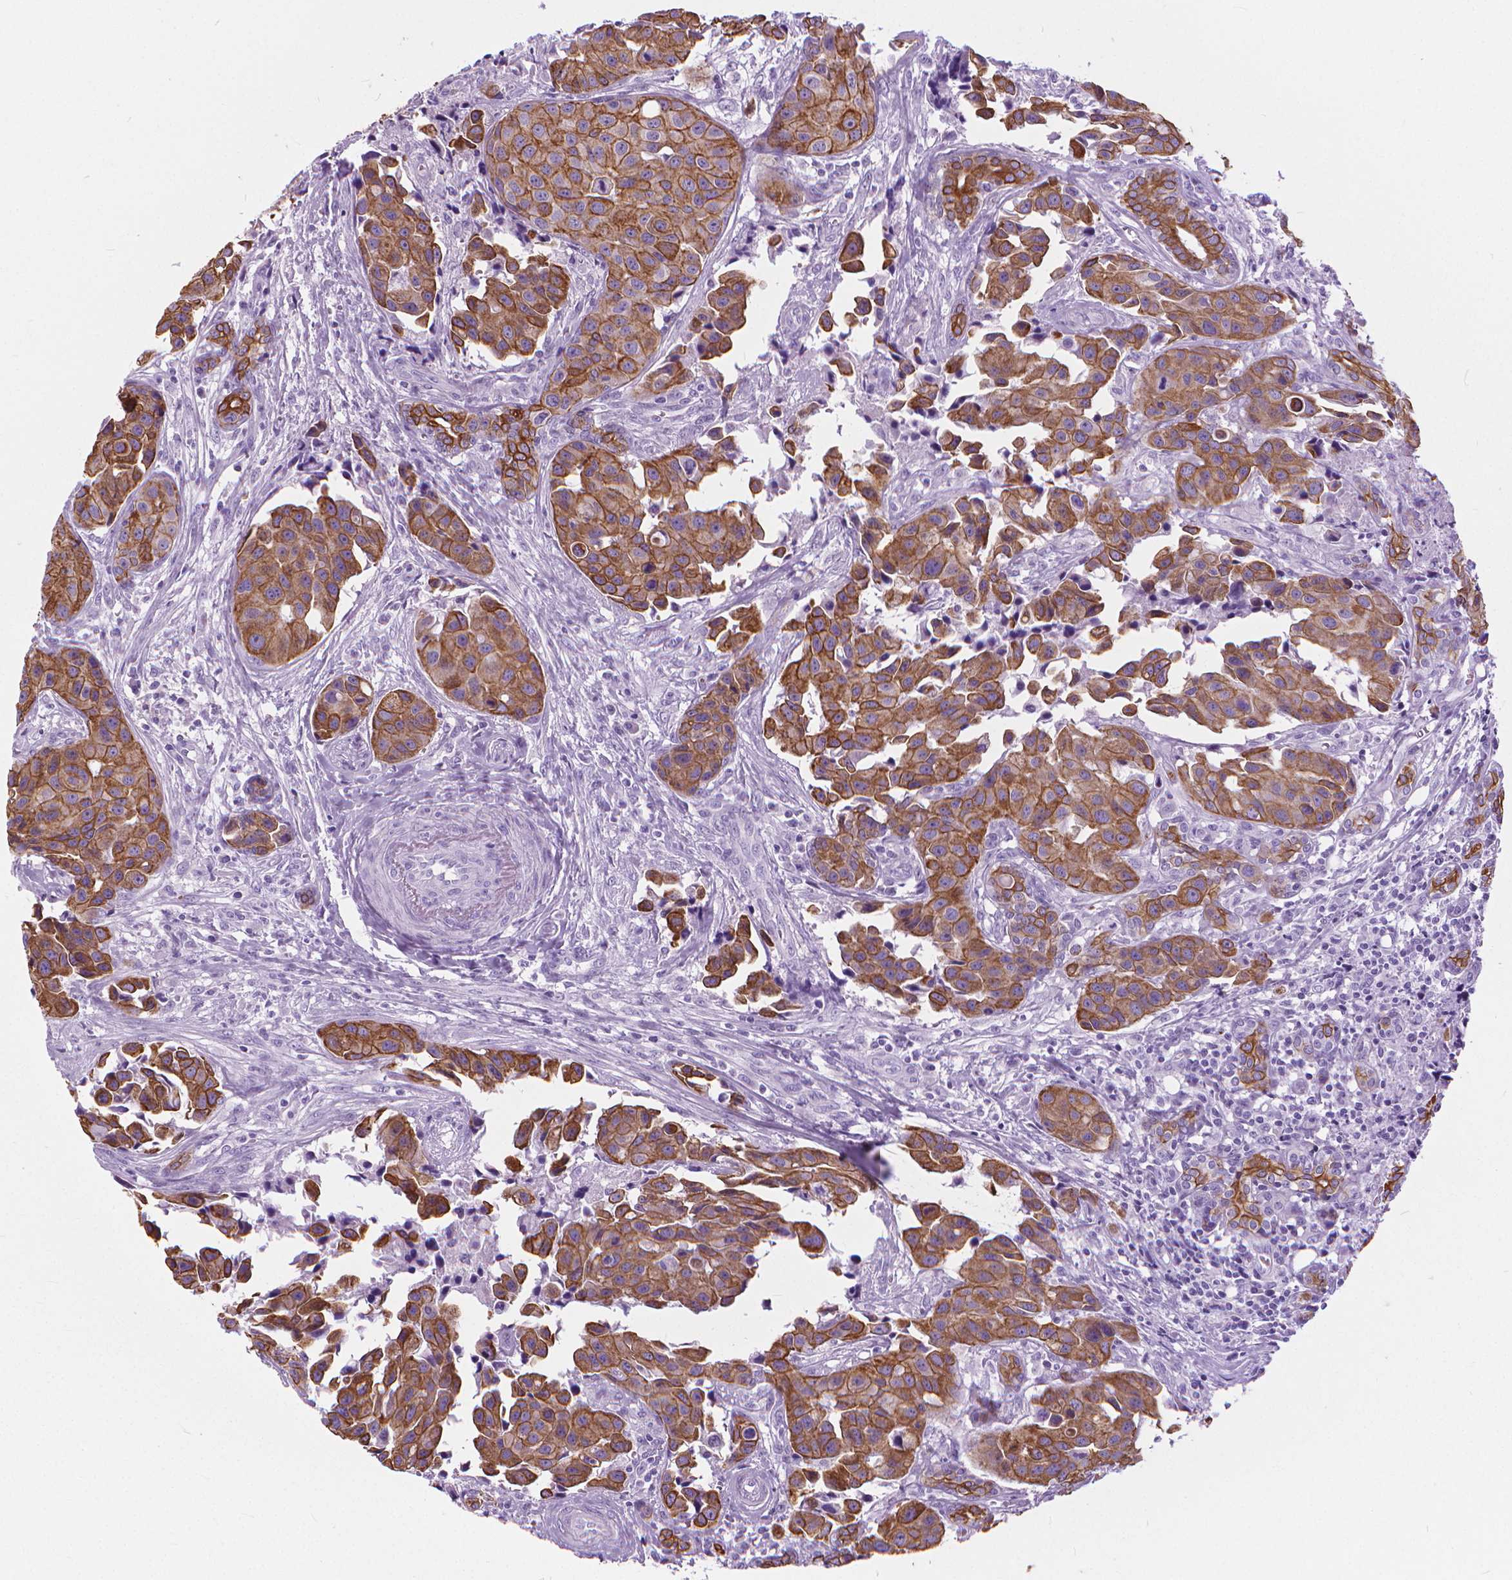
{"staining": {"intensity": "strong", "quantity": ">75%", "location": "cytoplasmic/membranous"}, "tissue": "head and neck cancer", "cell_type": "Tumor cells", "image_type": "cancer", "snomed": [{"axis": "morphology", "description": "Adenocarcinoma, NOS"}, {"axis": "topography", "description": "Head-Neck"}], "caption": "Head and neck cancer stained with IHC reveals strong cytoplasmic/membranous staining in approximately >75% of tumor cells. Nuclei are stained in blue.", "gene": "HTR2B", "patient": {"sex": "male", "age": 76}}